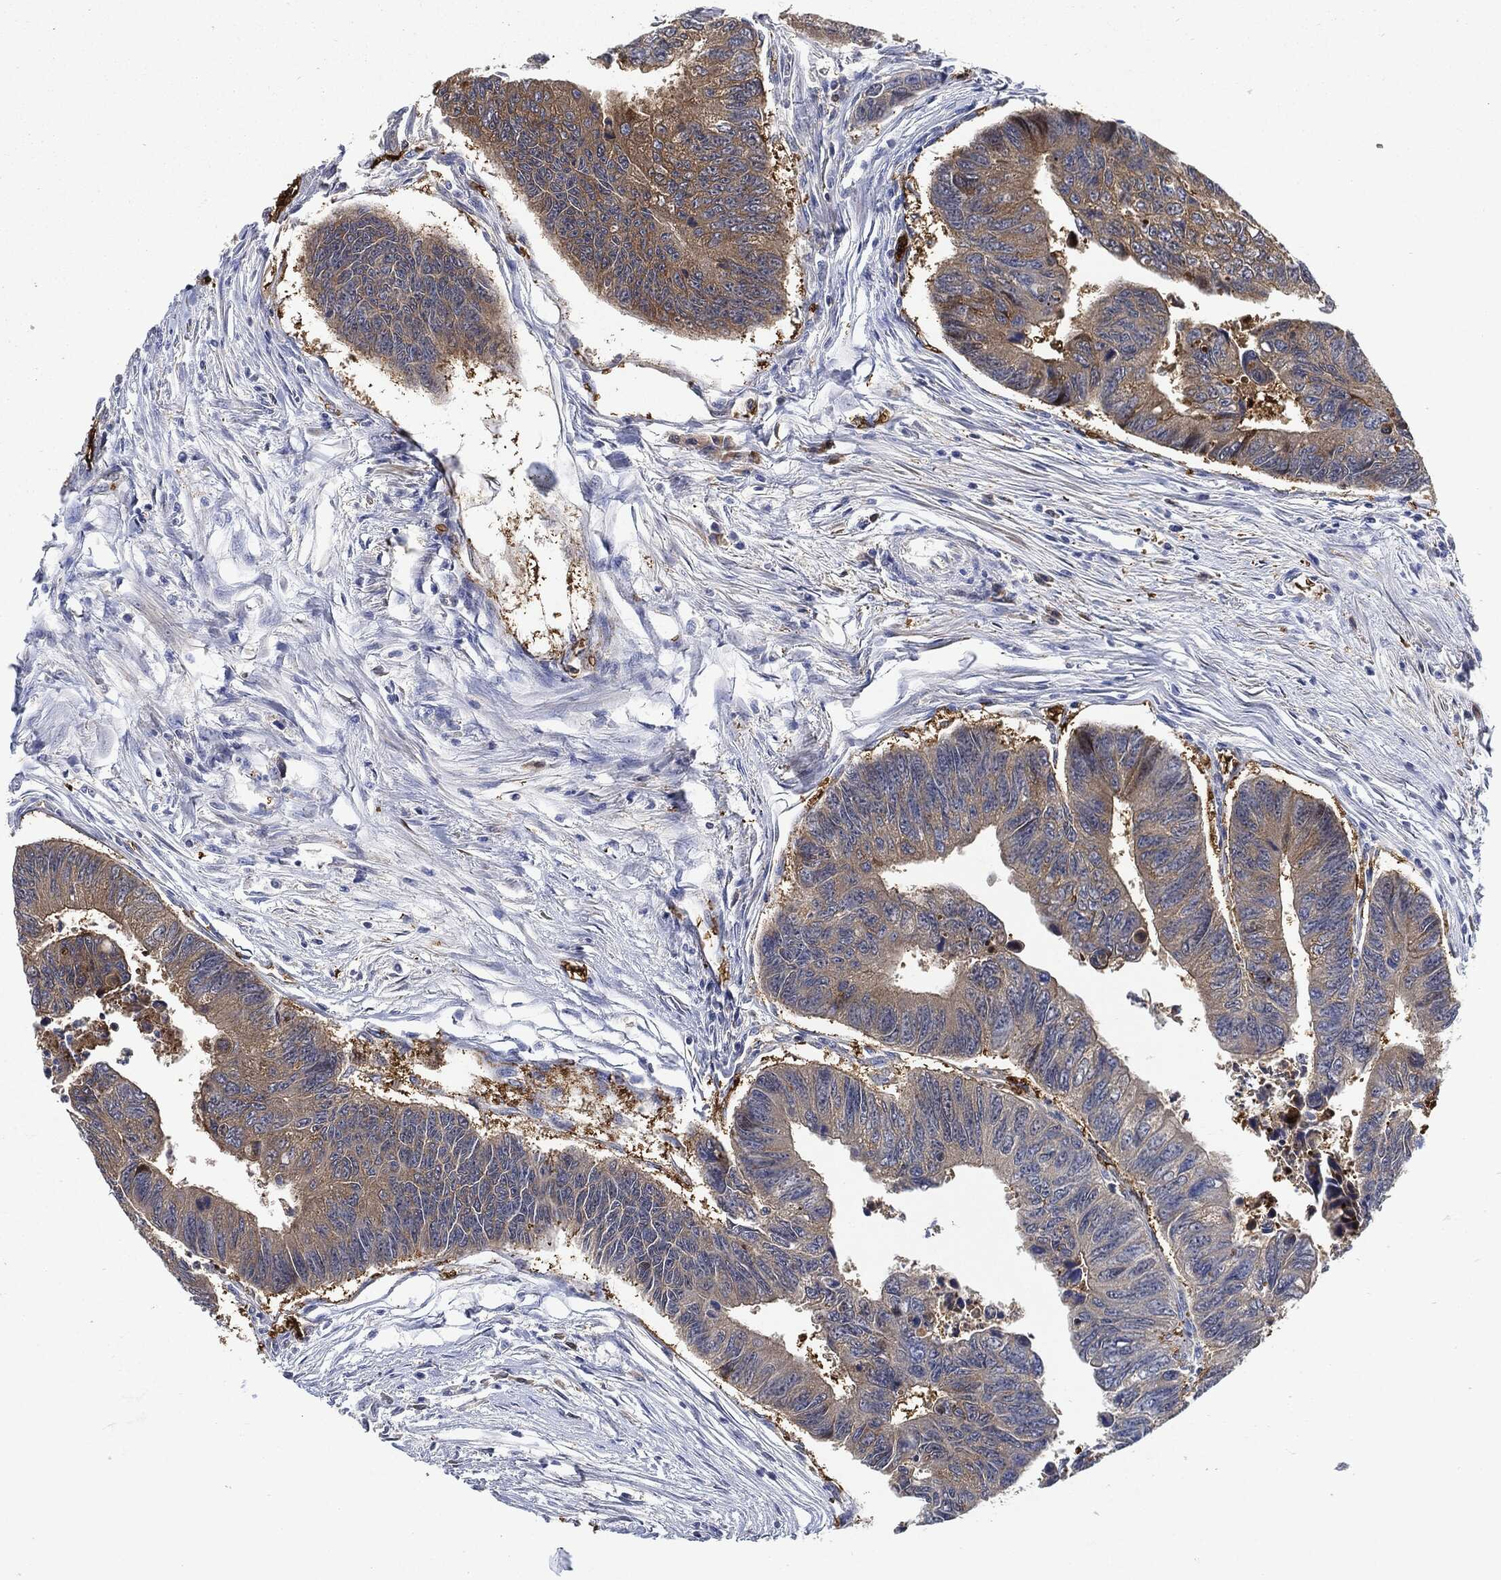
{"staining": {"intensity": "weak", "quantity": "25%-75%", "location": "cytoplasmic/membranous"}, "tissue": "colorectal cancer", "cell_type": "Tumor cells", "image_type": "cancer", "snomed": [{"axis": "morphology", "description": "Adenocarcinoma, NOS"}, {"axis": "topography", "description": "Colon"}], "caption": "Tumor cells demonstrate low levels of weak cytoplasmic/membranous staining in approximately 25%-75% of cells in colorectal cancer (adenocarcinoma). (IHC, brightfield microscopy, high magnification).", "gene": "PRDX2", "patient": {"sex": "female", "age": 65}}